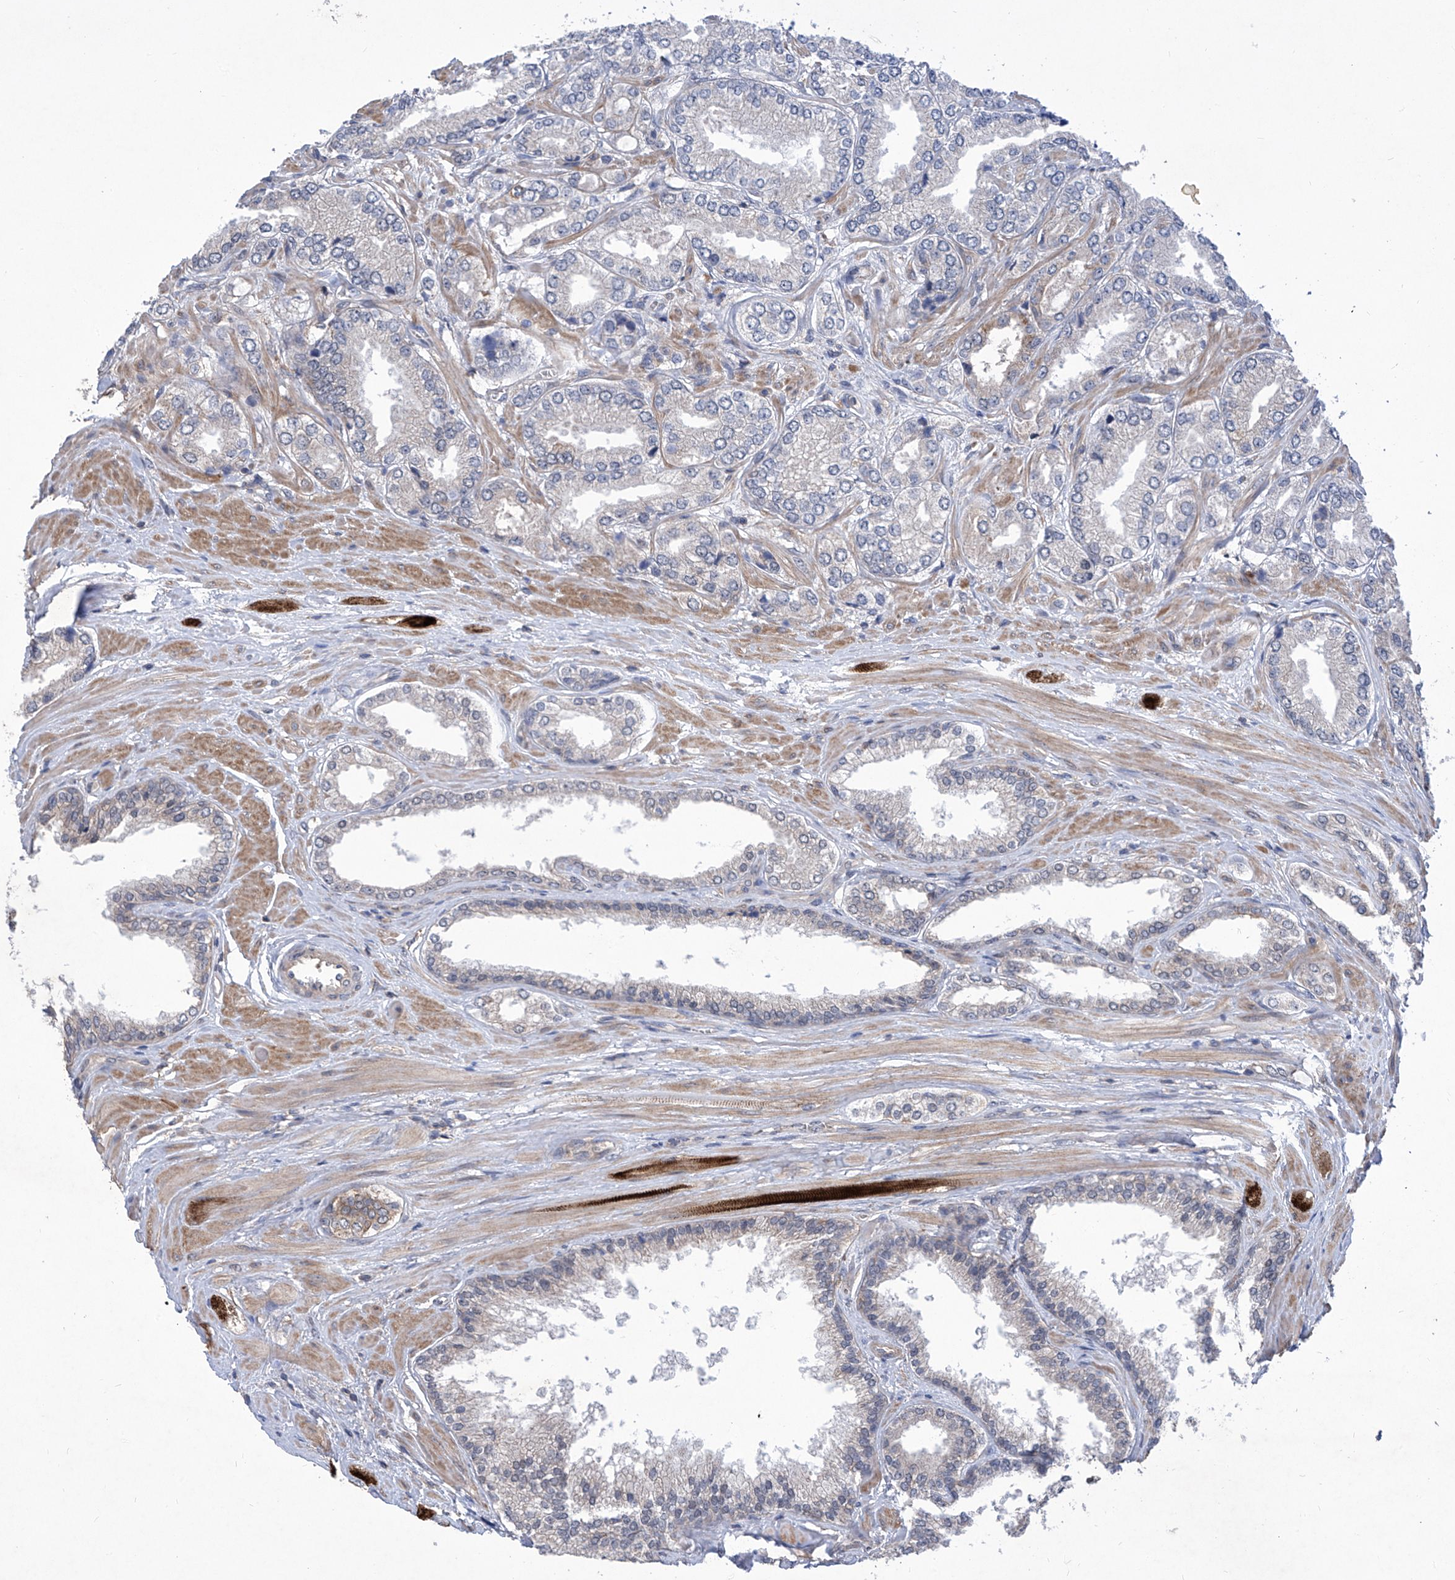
{"staining": {"intensity": "negative", "quantity": "none", "location": "none"}, "tissue": "prostate cancer", "cell_type": "Tumor cells", "image_type": "cancer", "snomed": [{"axis": "morphology", "description": "Adenocarcinoma, Low grade"}, {"axis": "topography", "description": "Prostate"}], "caption": "Immunohistochemistry (IHC) image of neoplastic tissue: human low-grade adenocarcinoma (prostate) stained with DAB shows no significant protein positivity in tumor cells.", "gene": "KIFC2", "patient": {"sex": "male", "age": 62}}